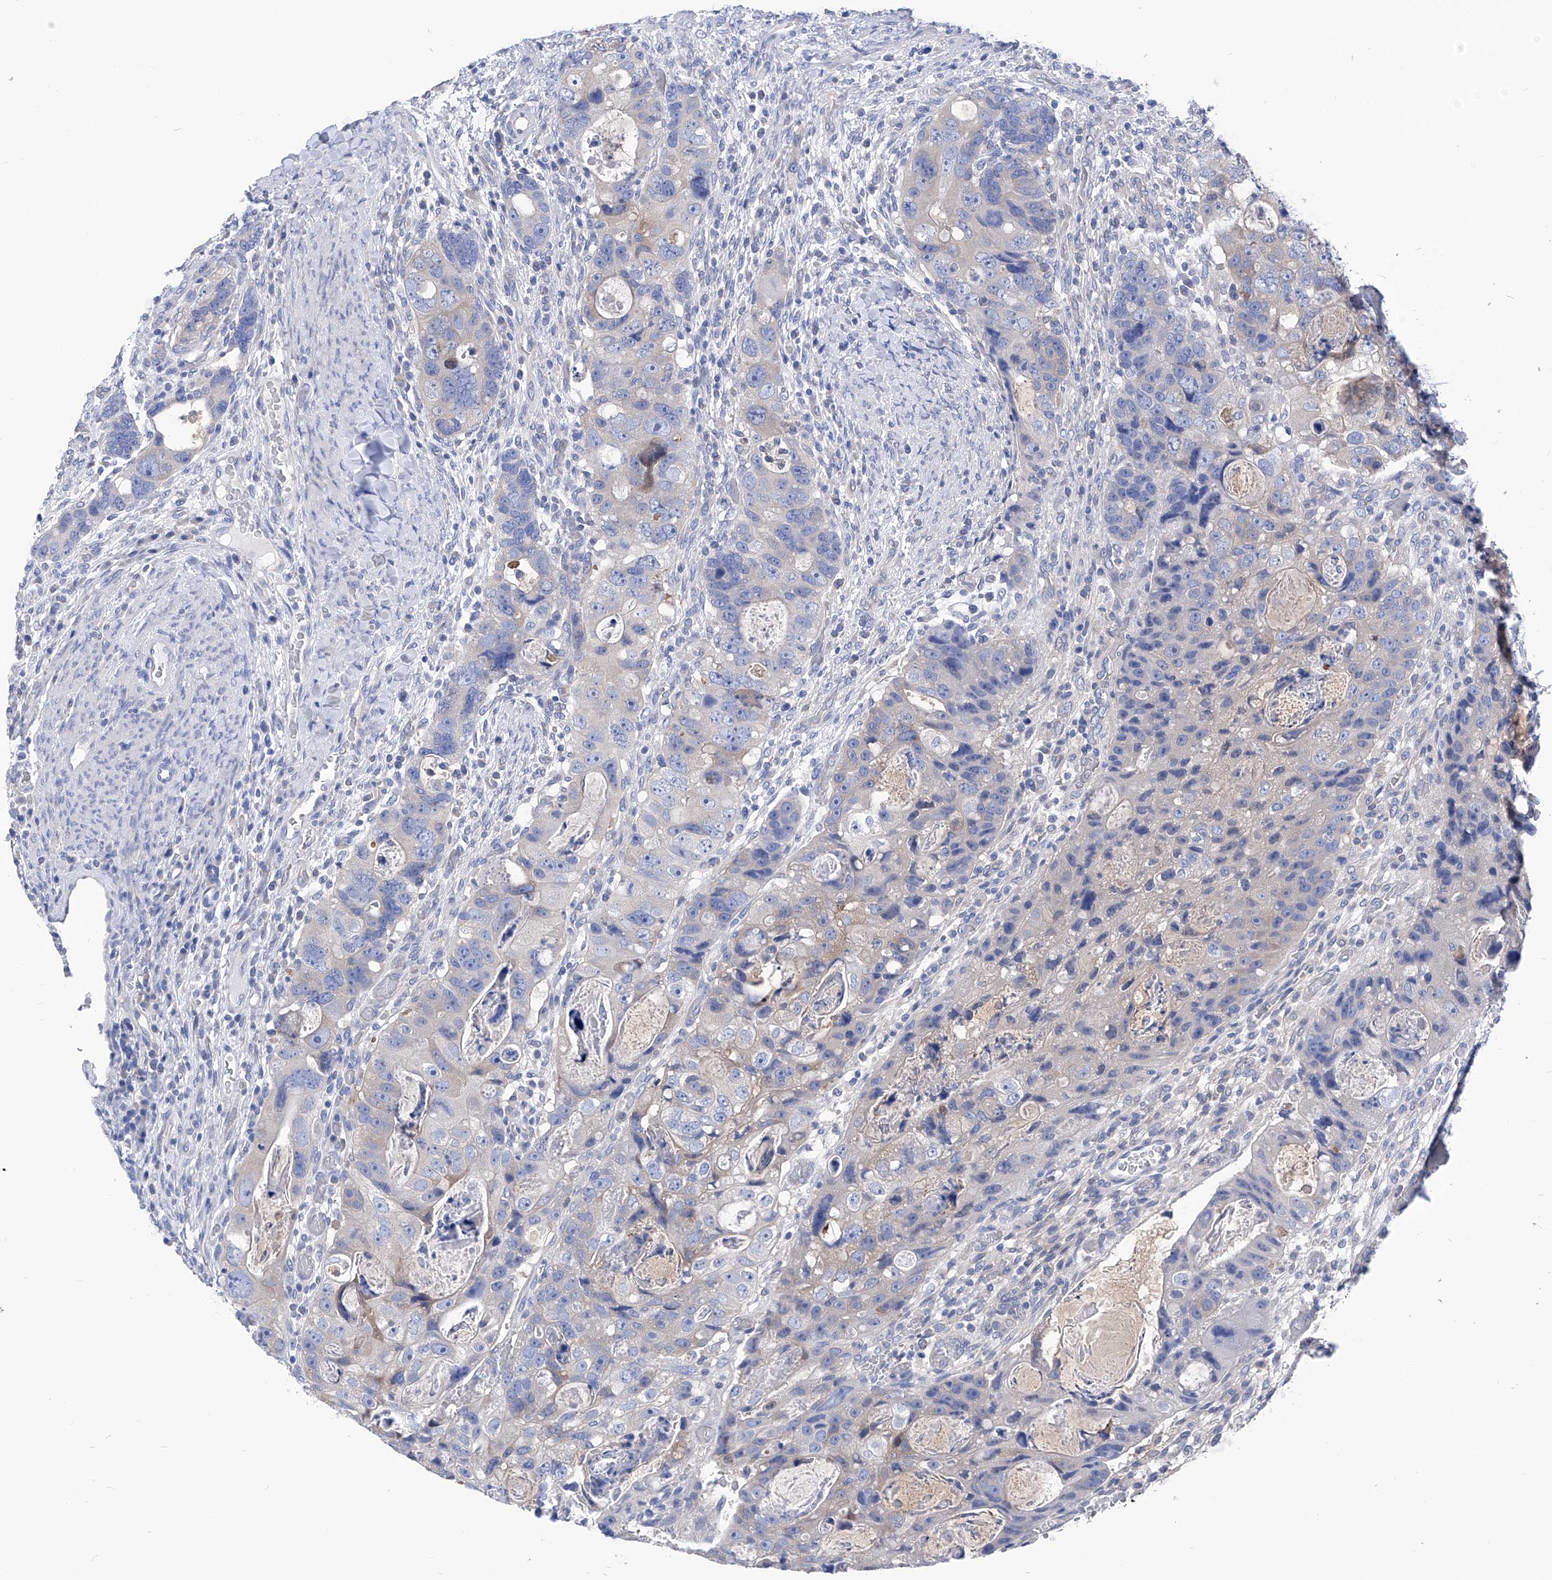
{"staining": {"intensity": "negative", "quantity": "none", "location": "none"}, "tissue": "colorectal cancer", "cell_type": "Tumor cells", "image_type": "cancer", "snomed": [{"axis": "morphology", "description": "Adenocarcinoma, NOS"}, {"axis": "topography", "description": "Rectum"}], "caption": "IHC of colorectal cancer demonstrates no staining in tumor cells. (Stains: DAB (3,3'-diaminobenzidine) immunohistochemistry with hematoxylin counter stain, Microscopy: brightfield microscopy at high magnification).", "gene": "XPNPEP1", "patient": {"sex": "male", "age": 59}}